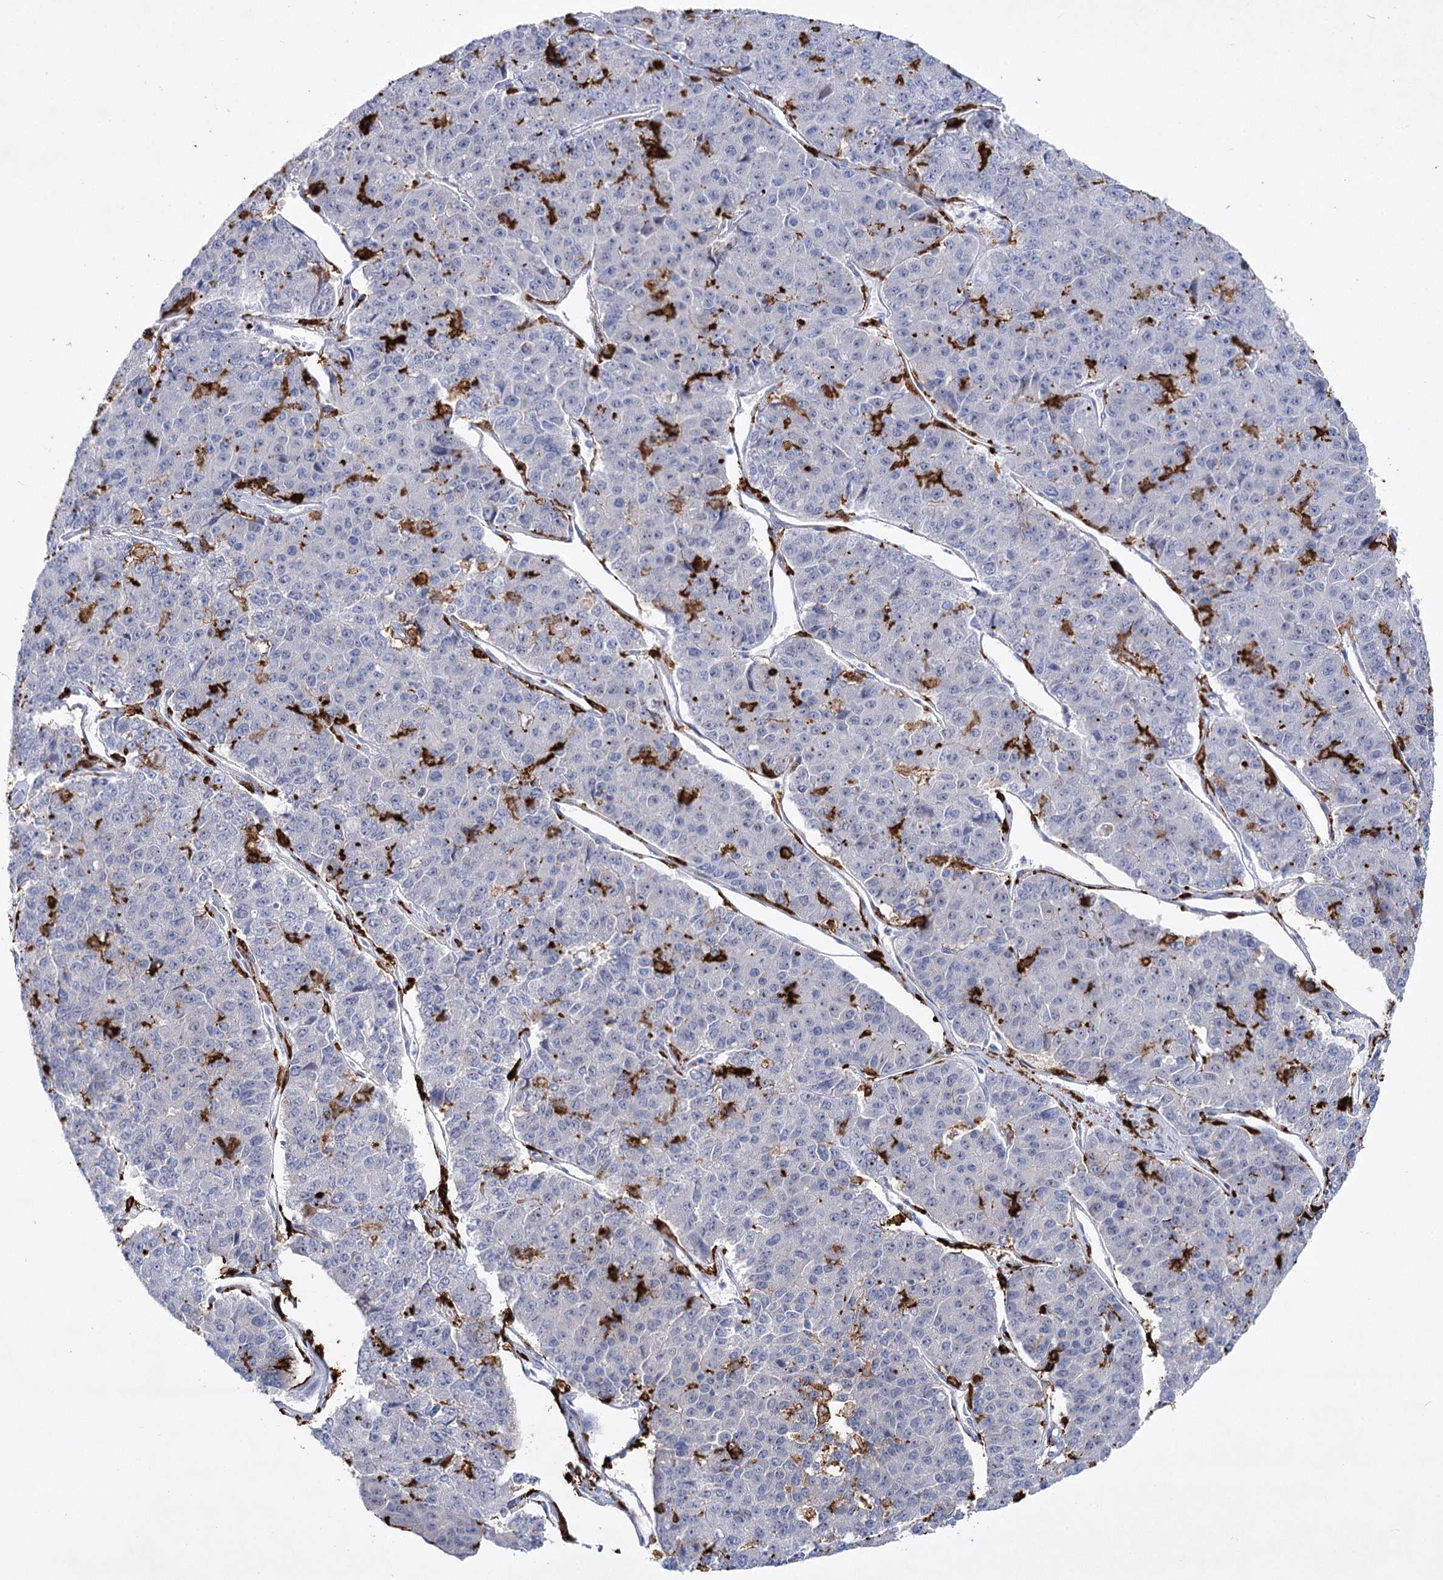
{"staining": {"intensity": "negative", "quantity": "none", "location": "none"}, "tissue": "pancreatic cancer", "cell_type": "Tumor cells", "image_type": "cancer", "snomed": [{"axis": "morphology", "description": "Adenocarcinoma, NOS"}, {"axis": "topography", "description": "Pancreas"}], "caption": "Protein analysis of adenocarcinoma (pancreatic) exhibits no significant staining in tumor cells. Brightfield microscopy of immunohistochemistry stained with DAB (brown) and hematoxylin (blue), captured at high magnification.", "gene": "PIWIL4", "patient": {"sex": "male", "age": 50}}